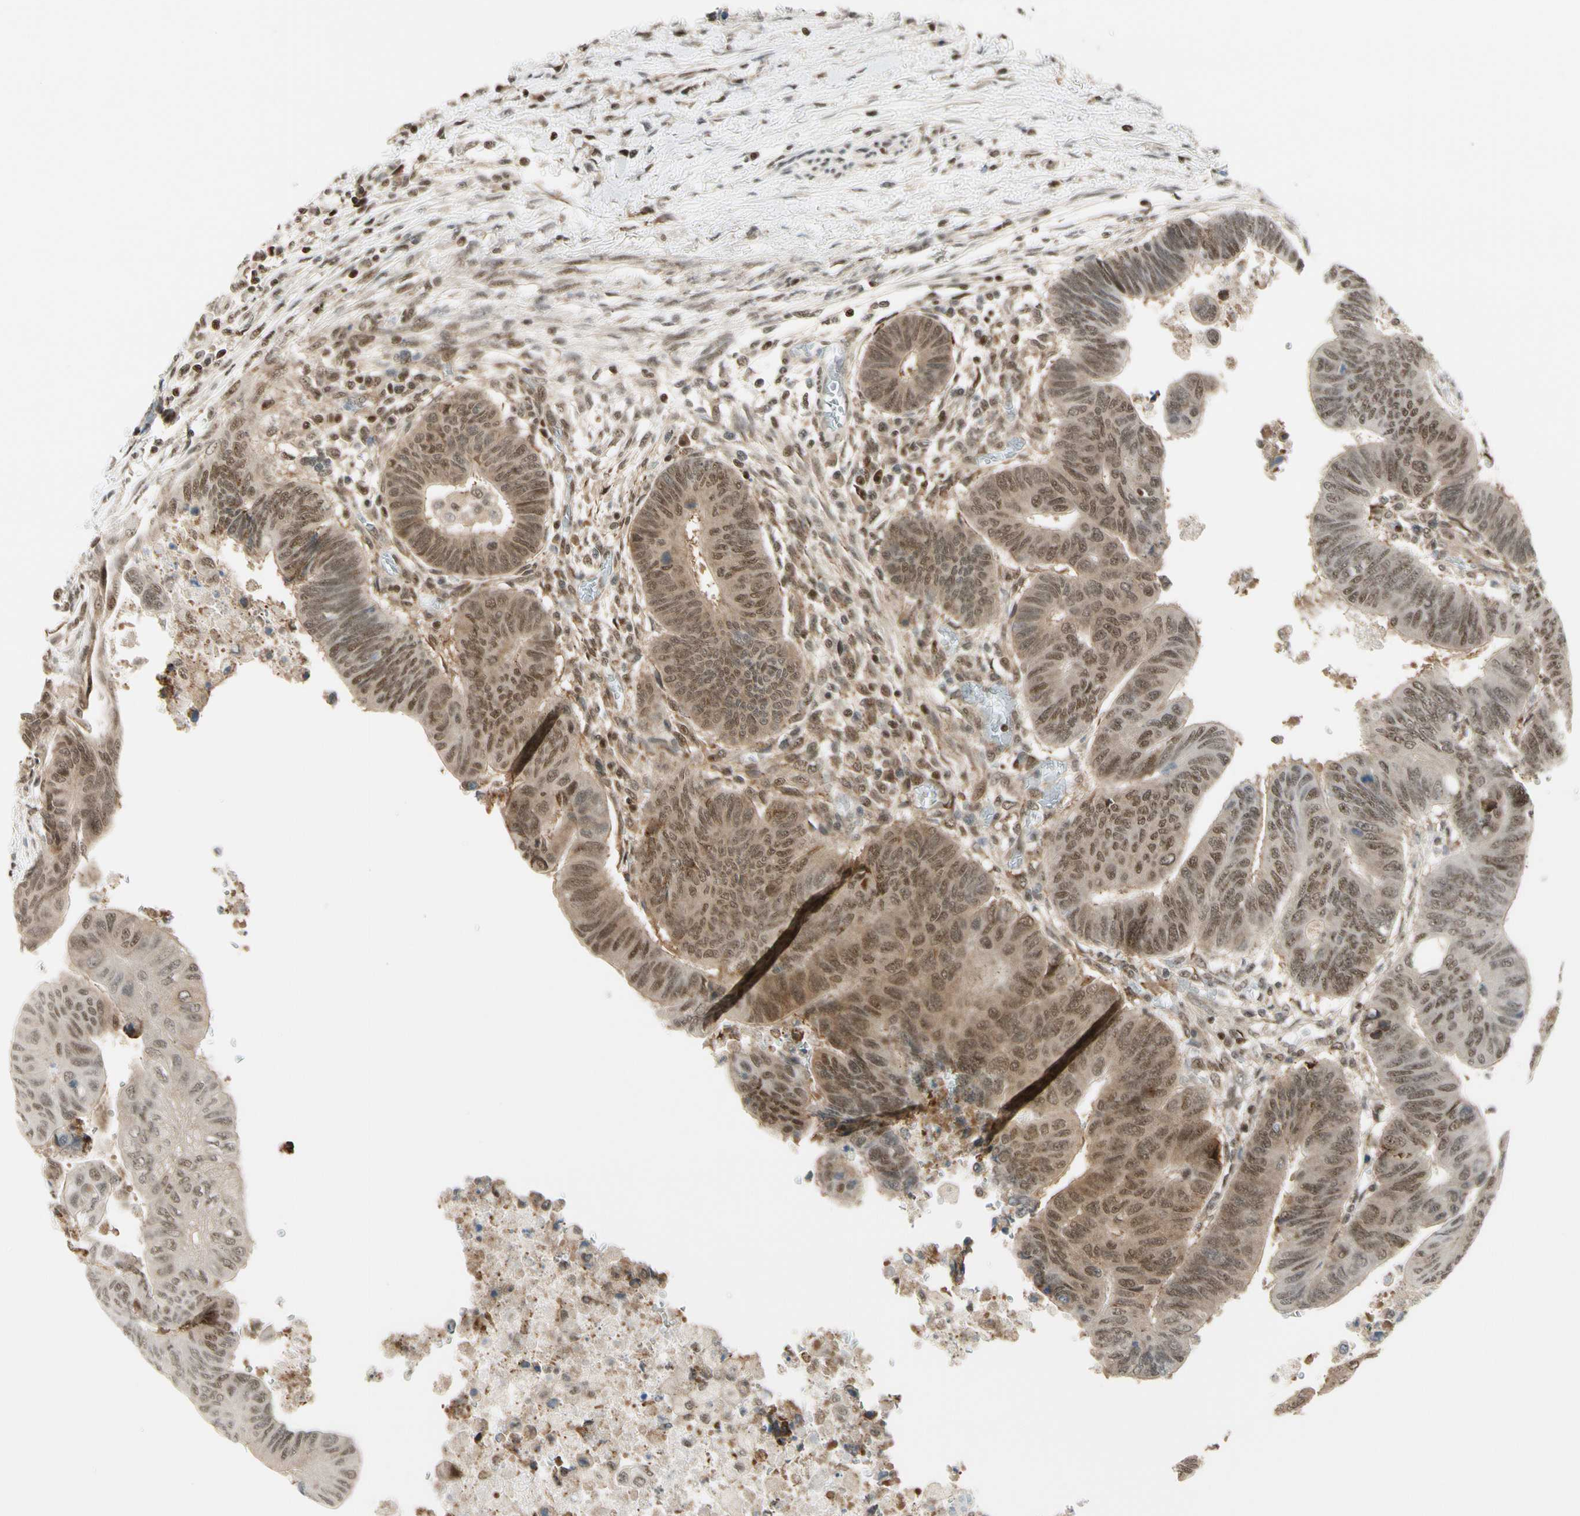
{"staining": {"intensity": "moderate", "quantity": ">75%", "location": "cytoplasmic/membranous,nuclear"}, "tissue": "colorectal cancer", "cell_type": "Tumor cells", "image_type": "cancer", "snomed": [{"axis": "morphology", "description": "Normal tissue, NOS"}, {"axis": "morphology", "description": "Adenocarcinoma, NOS"}, {"axis": "topography", "description": "Rectum"}, {"axis": "topography", "description": "Peripheral nerve tissue"}], "caption": "Brown immunohistochemical staining in human colorectal cancer (adenocarcinoma) displays moderate cytoplasmic/membranous and nuclear staining in approximately >75% of tumor cells.", "gene": "DAXX", "patient": {"sex": "male", "age": 92}}